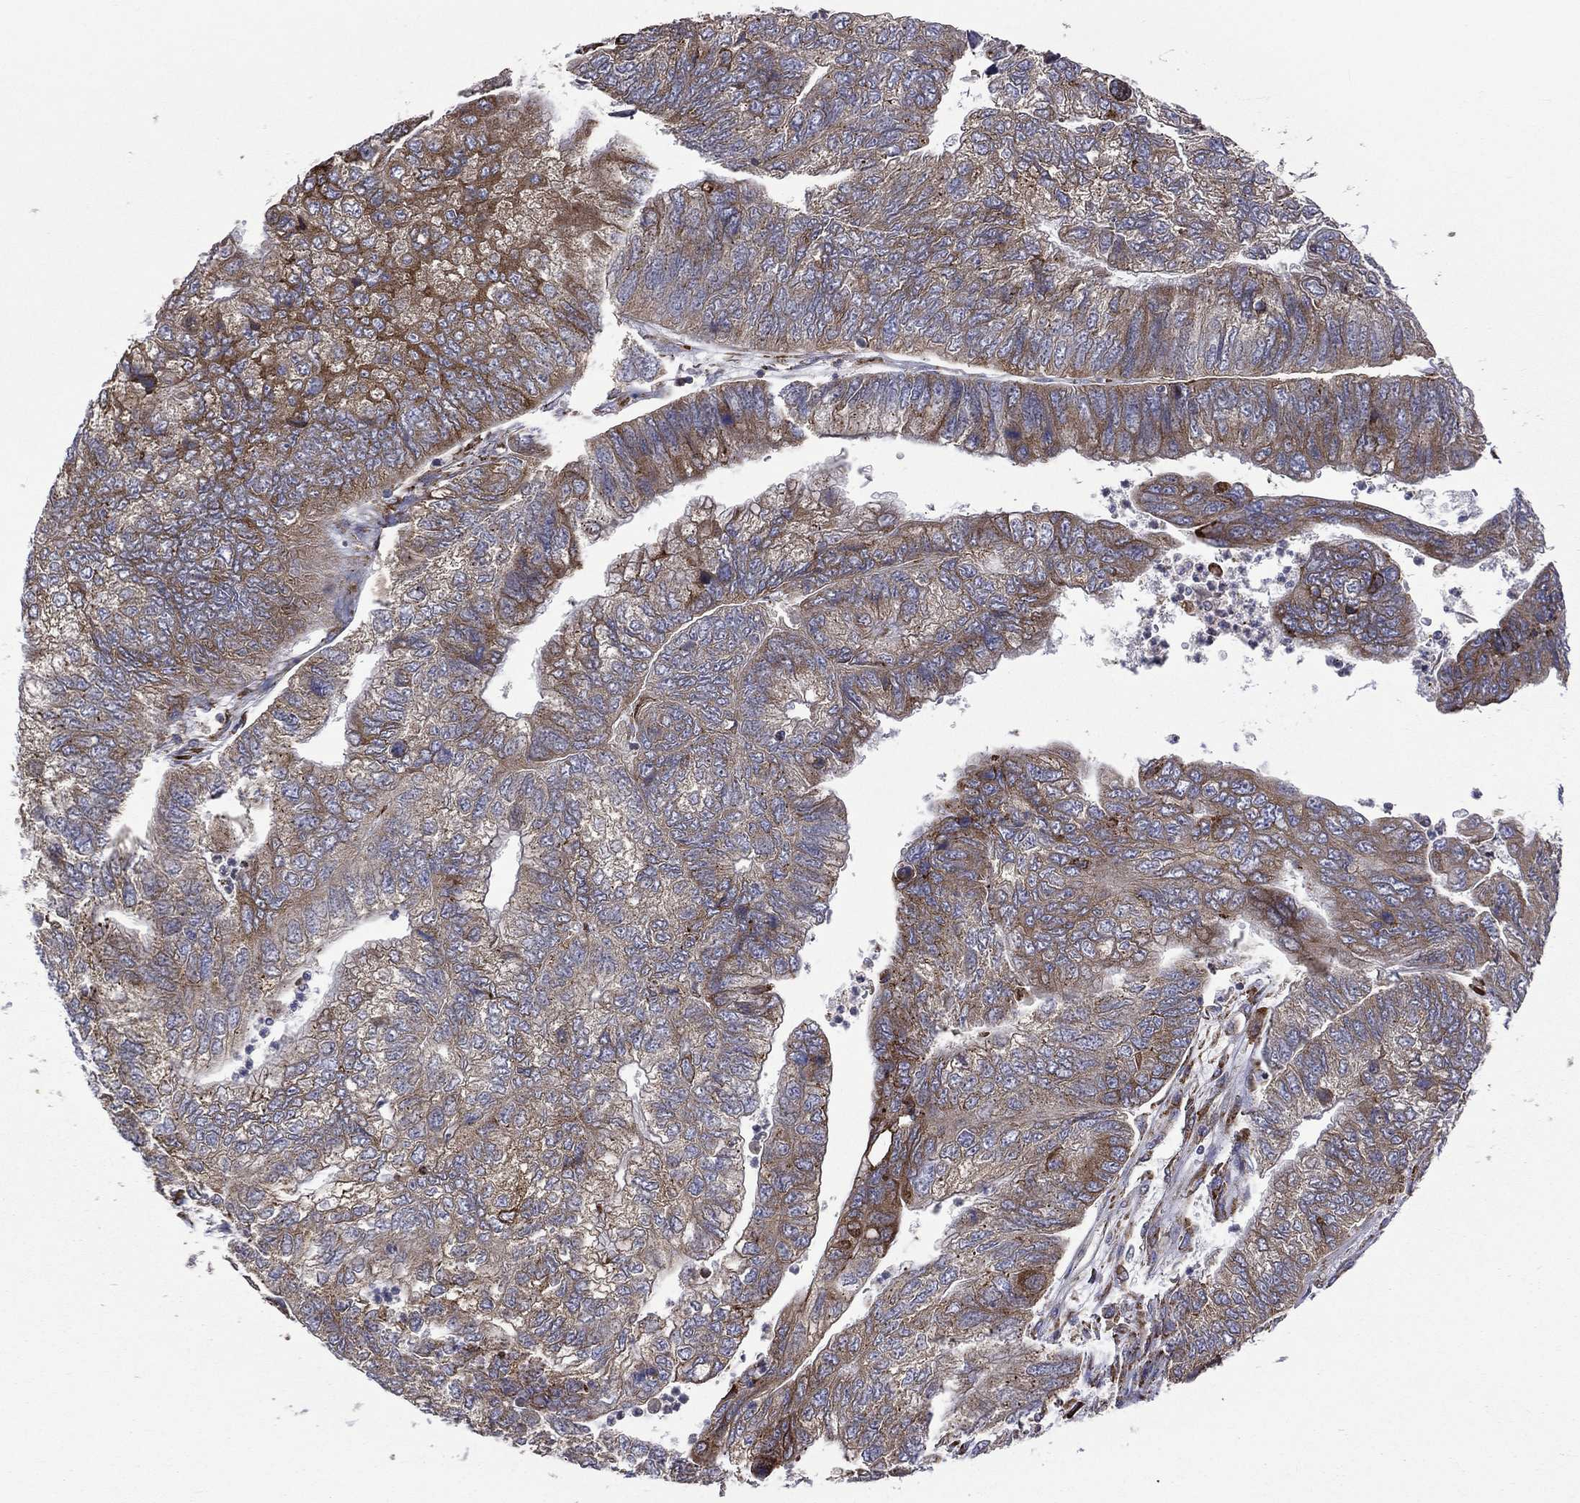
{"staining": {"intensity": "strong", "quantity": "25%-75%", "location": "cytoplasmic/membranous"}, "tissue": "colorectal cancer", "cell_type": "Tumor cells", "image_type": "cancer", "snomed": [{"axis": "morphology", "description": "Adenocarcinoma, NOS"}, {"axis": "topography", "description": "Colon"}], "caption": "High-power microscopy captured an immunohistochemistry (IHC) micrograph of colorectal cancer (adenocarcinoma), revealing strong cytoplasmic/membranous expression in about 25%-75% of tumor cells. The staining was performed using DAB to visualize the protein expression in brown, while the nuclei were stained in blue with hematoxylin (Magnification: 20x).", "gene": "C20orf96", "patient": {"sex": "female", "age": 67}}